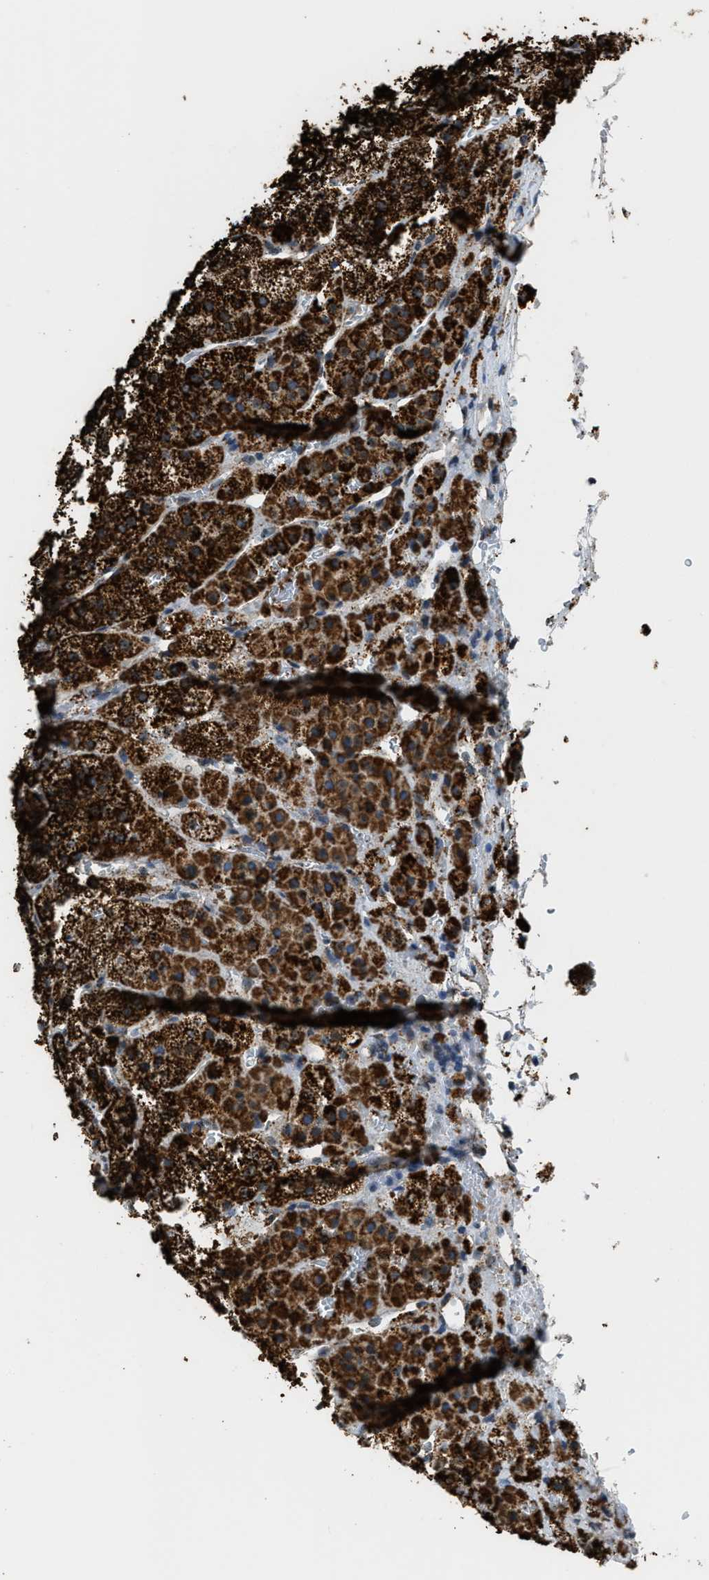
{"staining": {"intensity": "strong", "quantity": ">75%", "location": "cytoplasmic/membranous"}, "tissue": "adrenal gland", "cell_type": "Glandular cells", "image_type": "normal", "snomed": [{"axis": "morphology", "description": "Normal tissue, NOS"}, {"axis": "topography", "description": "Adrenal gland"}], "caption": "An IHC micrograph of normal tissue is shown. Protein staining in brown shows strong cytoplasmic/membranous positivity in adrenal gland within glandular cells. The staining was performed using DAB (3,3'-diaminobenzidine) to visualize the protein expression in brown, while the nuclei were stained in blue with hematoxylin (Magnification: 20x).", "gene": "HIBADH", "patient": {"sex": "female", "age": 44}}